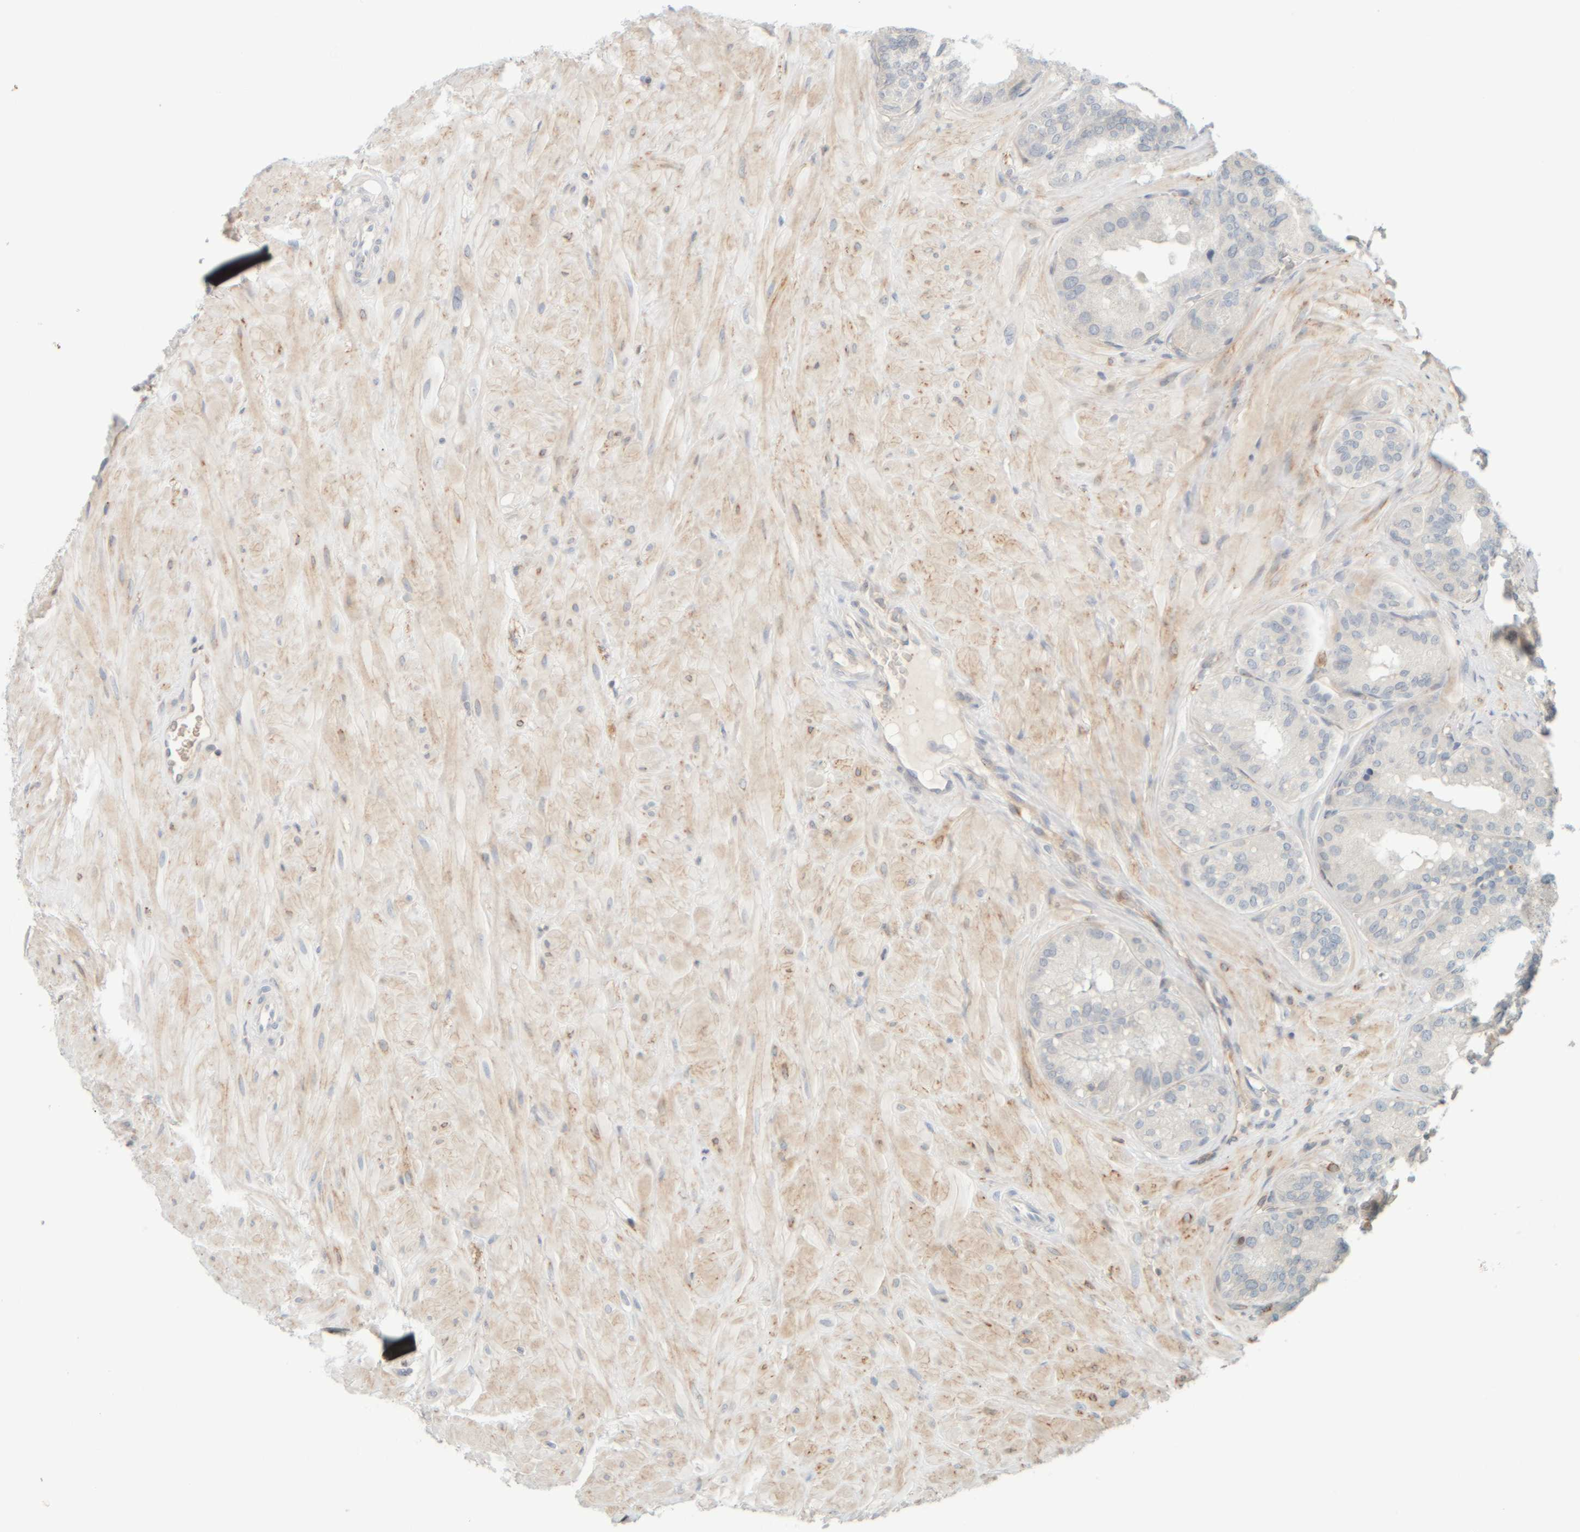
{"staining": {"intensity": "negative", "quantity": "none", "location": "none"}, "tissue": "seminal vesicle", "cell_type": "Glandular cells", "image_type": "normal", "snomed": [{"axis": "morphology", "description": "Normal tissue, NOS"}, {"axis": "topography", "description": "Prostate"}, {"axis": "topography", "description": "Seminal veicle"}], "caption": "Protein analysis of unremarkable seminal vesicle demonstrates no significant positivity in glandular cells.", "gene": "AARSD1", "patient": {"sex": "male", "age": 51}}